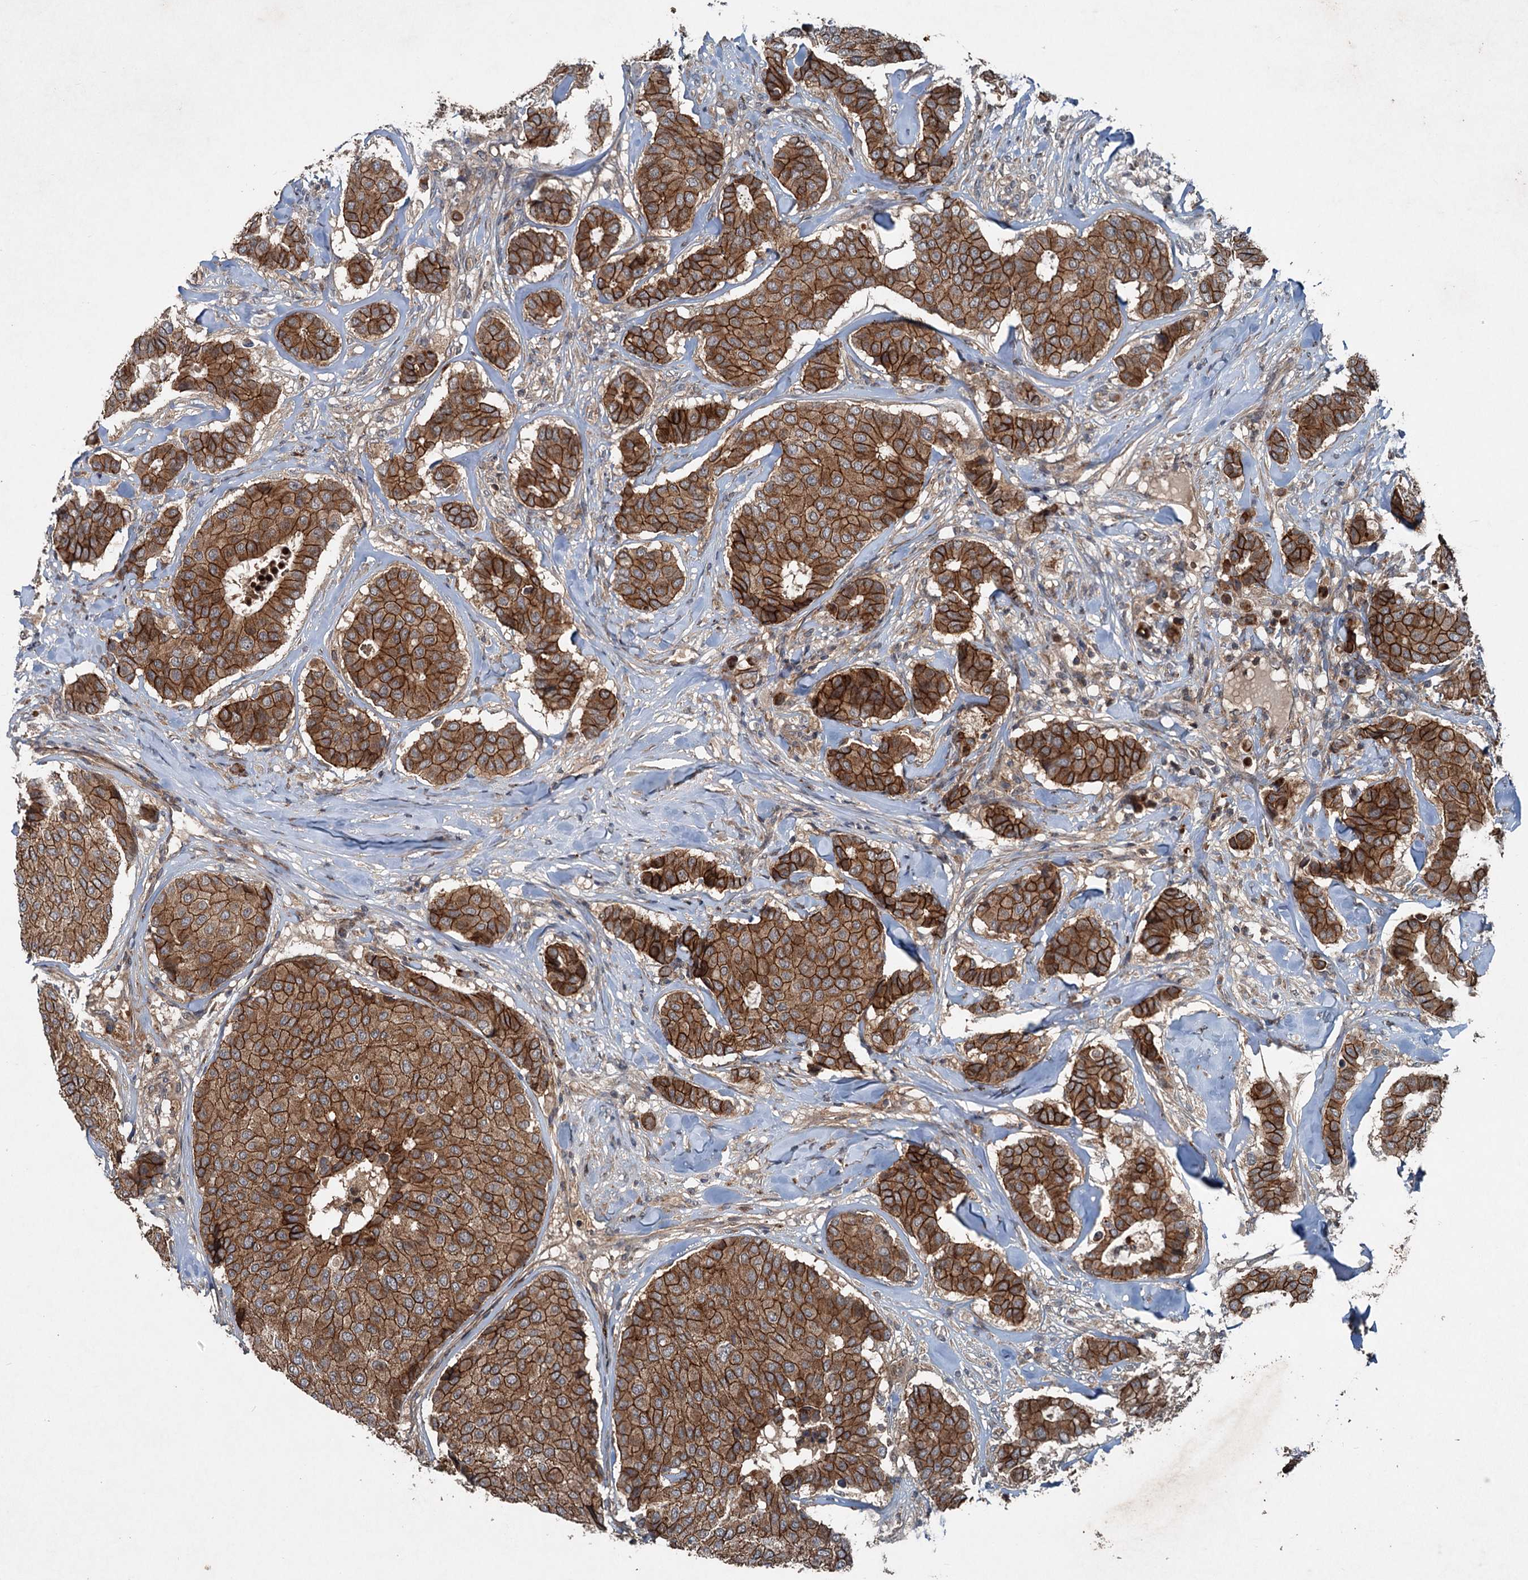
{"staining": {"intensity": "strong", "quantity": ">75%", "location": "cytoplasmic/membranous"}, "tissue": "breast cancer", "cell_type": "Tumor cells", "image_type": "cancer", "snomed": [{"axis": "morphology", "description": "Duct carcinoma"}, {"axis": "topography", "description": "Breast"}], "caption": "Immunohistochemistry (IHC) (DAB (3,3'-diaminobenzidine)) staining of human breast invasive ductal carcinoma displays strong cytoplasmic/membranous protein staining in approximately >75% of tumor cells. (Stains: DAB in brown, nuclei in blue, Microscopy: brightfield microscopy at high magnification).", "gene": "N4BP2L2", "patient": {"sex": "female", "age": 75}}